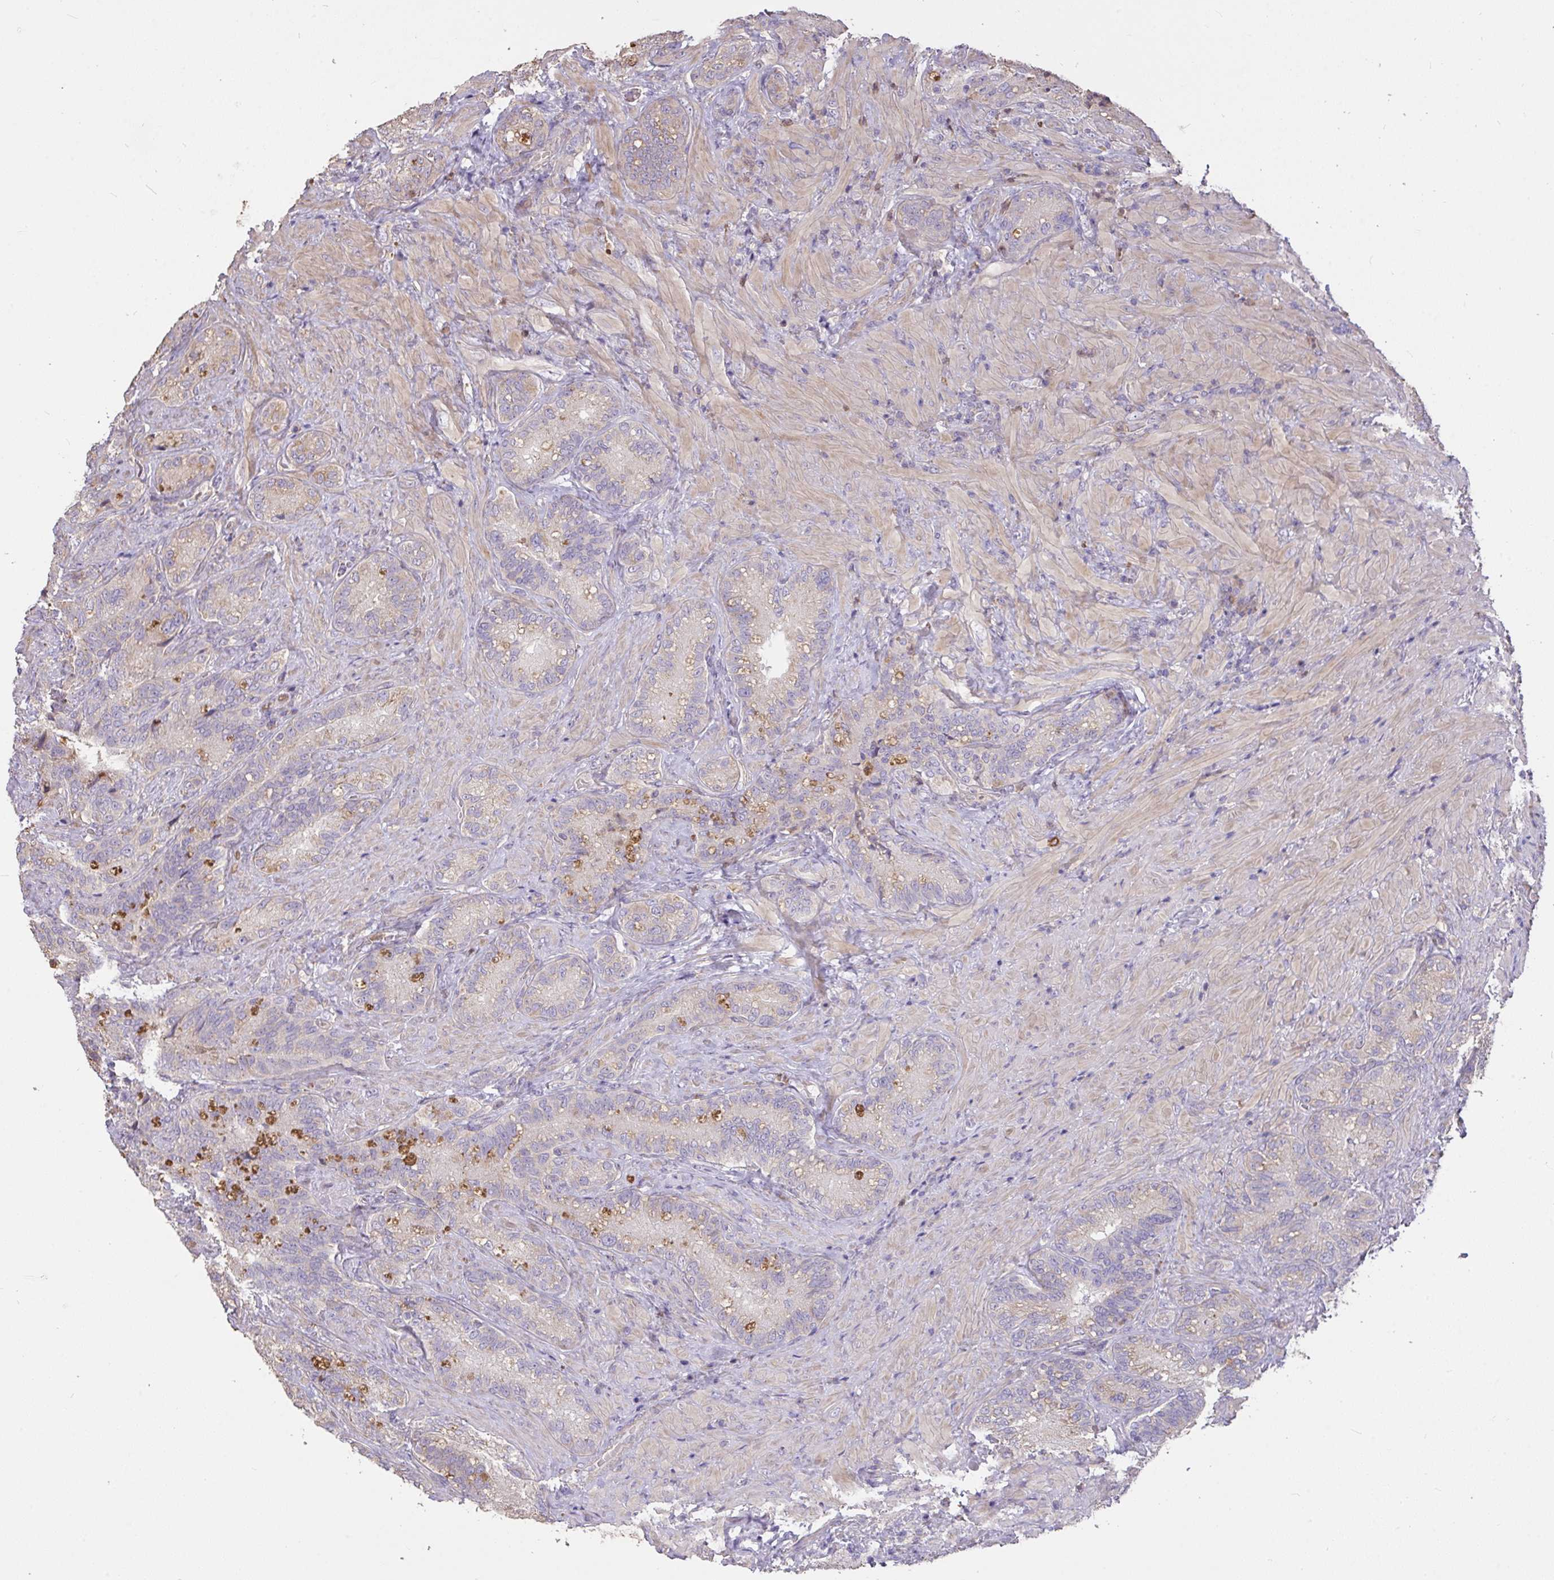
{"staining": {"intensity": "moderate", "quantity": "<25%", "location": "cytoplasmic/membranous"}, "tissue": "seminal vesicle", "cell_type": "Glandular cells", "image_type": "normal", "snomed": [{"axis": "morphology", "description": "Normal tissue, NOS"}, {"axis": "topography", "description": "Seminal veicle"}], "caption": "This is an image of immunohistochemistry staining of normal seminal vesicle, which shows moderate positivity in the cytoplasmic/membranous of glandular cells.", "gene": "FCER1A", "patient": {"sex": "male", "age": 68}}